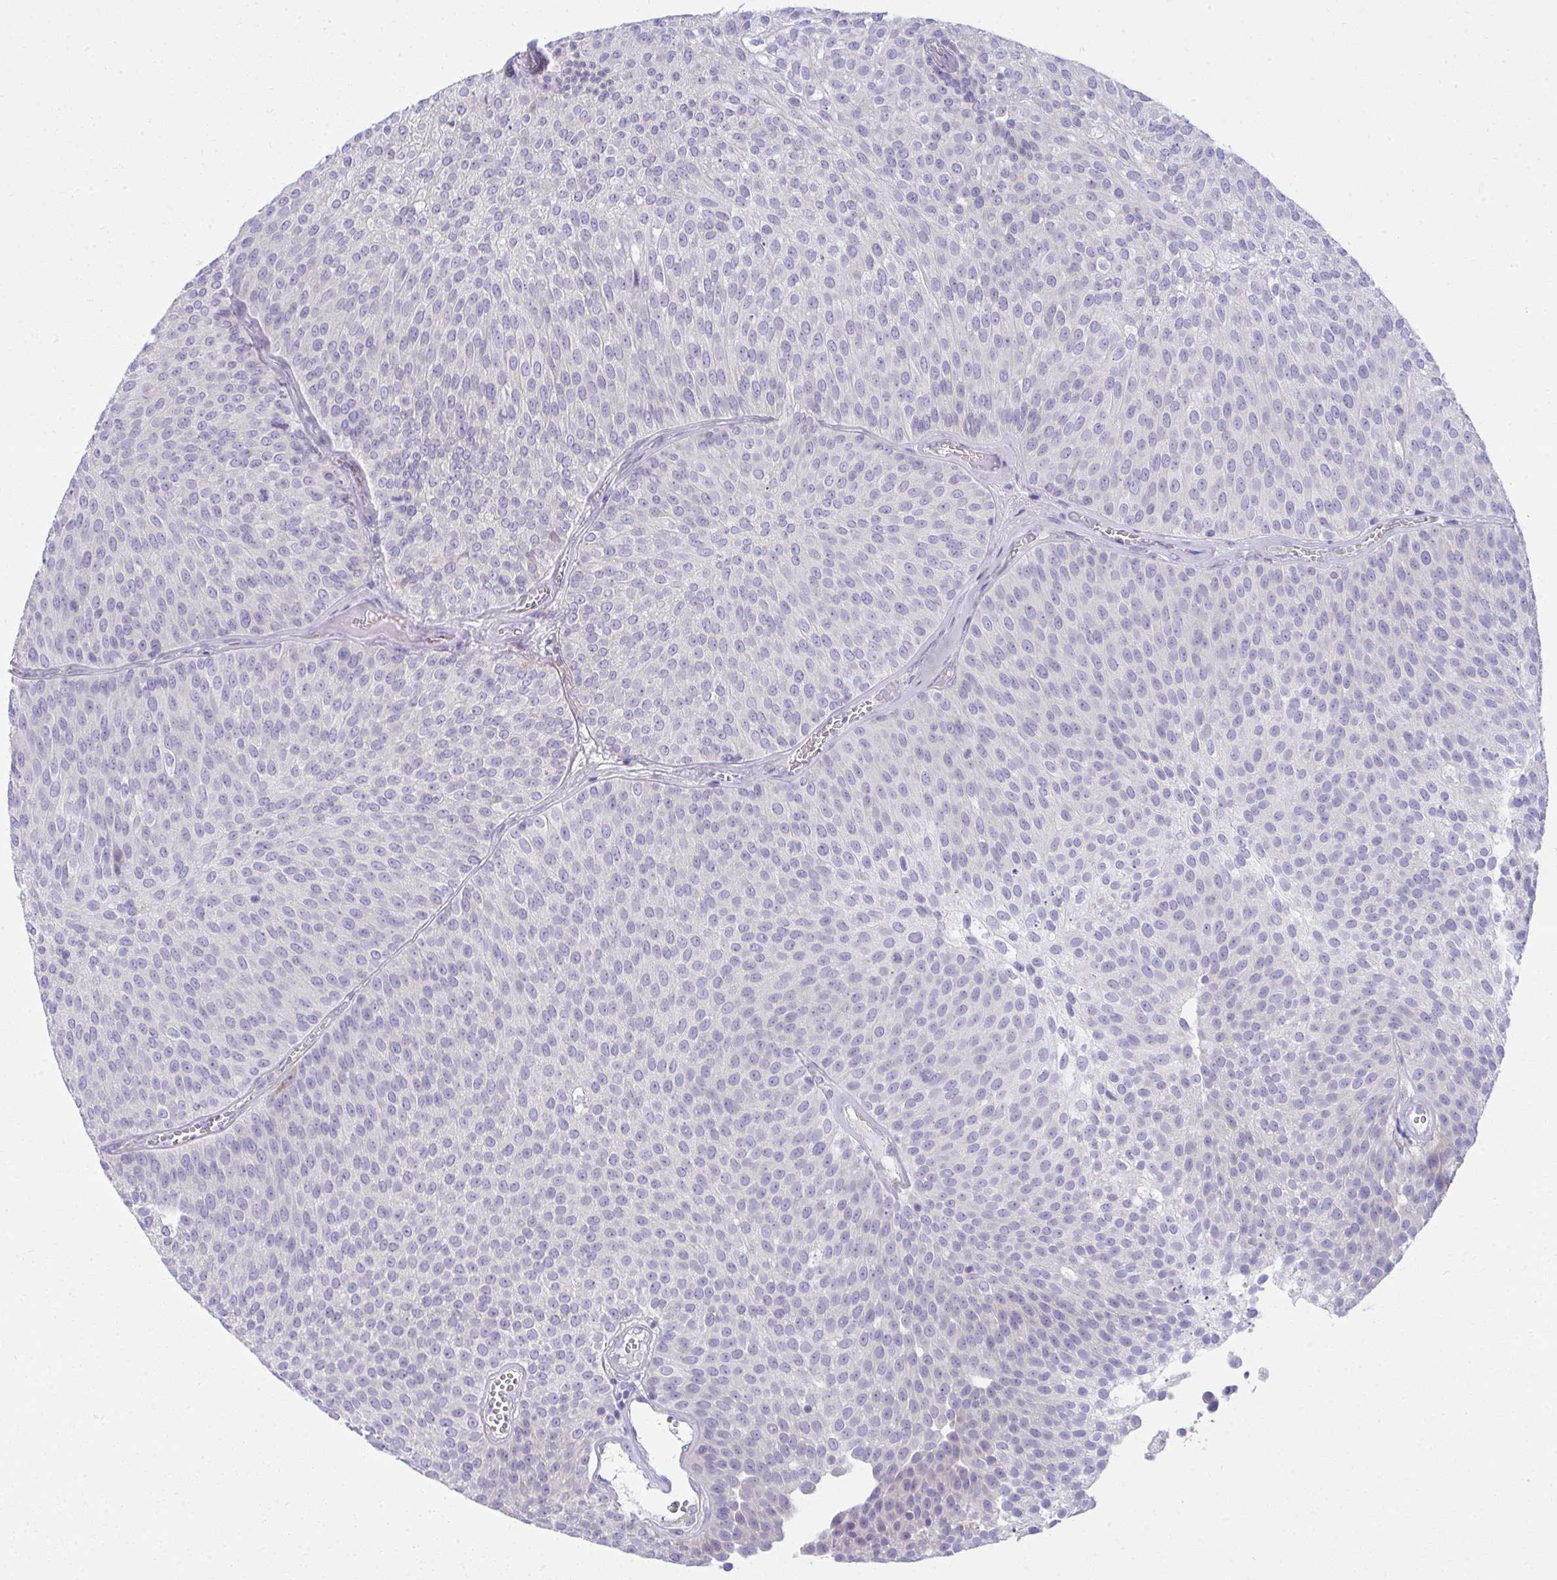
{"staining": {"intensity": "negative", "quantity": "none", "location": "none"}, "tissue": "urothelial cancer", "cell_type": "Tumor cells", "image_type": "cancer", "snomed": [{"axis": "morphology", "description": "Urothelial carcinoma, Low grade"}, {"axis": "topography", "description": "Urinary bladder"}], "caption": "This is an immunohistochemistry photomicrograph of human urothelial cancer. There is no expression in tumor cells.", "gene": "FASLG", "patient": {"sex": "female", "age": 79}}